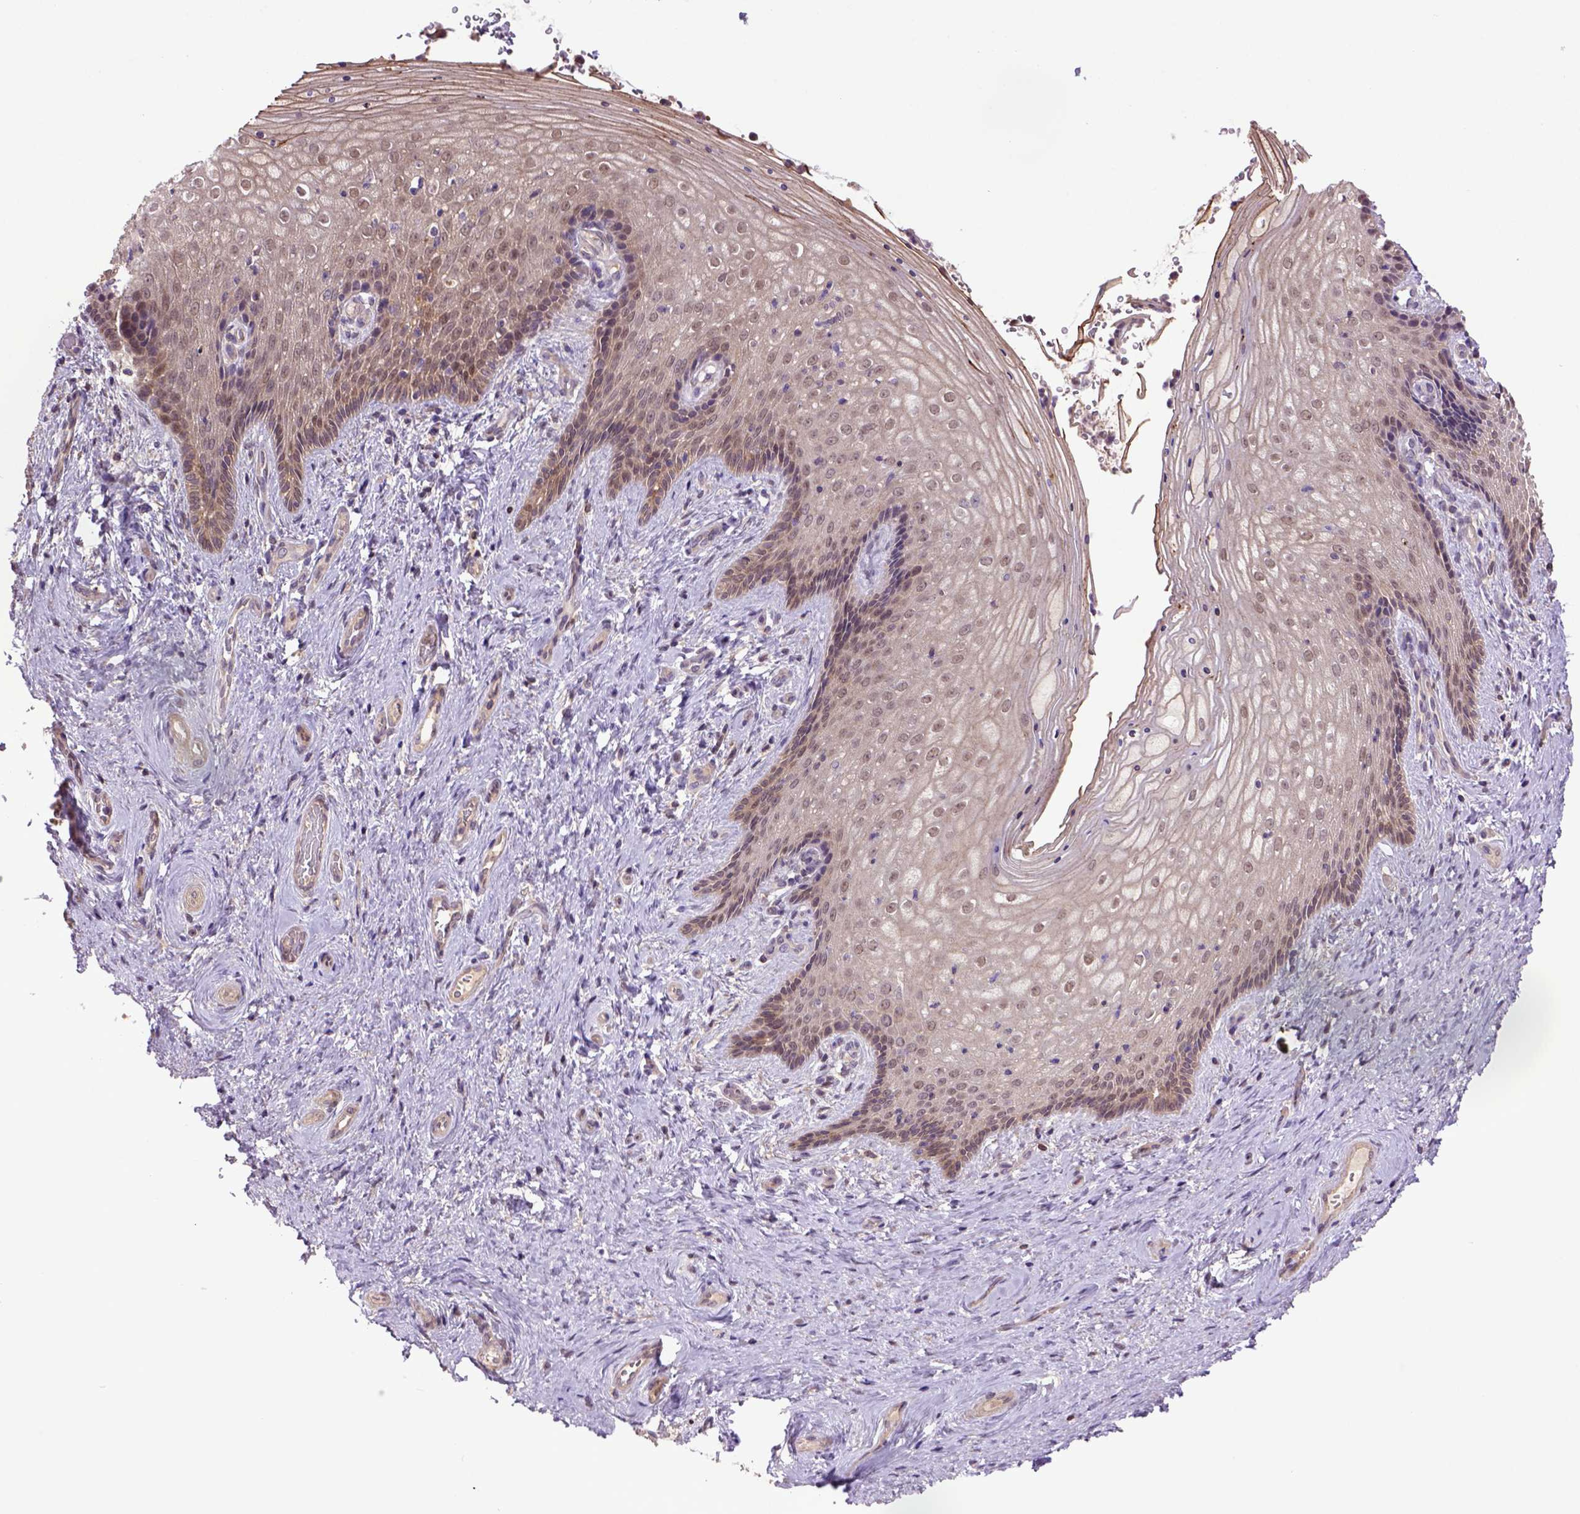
{"staining": {"intensity": "moderate", "quantity": "<25%", "location": "cytoplasmic/membranous"}, "tissue": "vagina", "cell_type": "Squamous epithelial cells", "image_type": "normal", "snomed": [{"axis": "morphology", "description": "Normal tissue, NOS"}, {"axis": "topography", "description": "Vagina"}], "caption": "Immunohistochemical staining of unremarkable vagina demonstrates <25% levels of moderate cytoplasmic/membranous protein expression in approximately <25% of squamous epithelial cells.", "gene": "HSPBP1", "patient": {"sex": "female", "age": 45}}